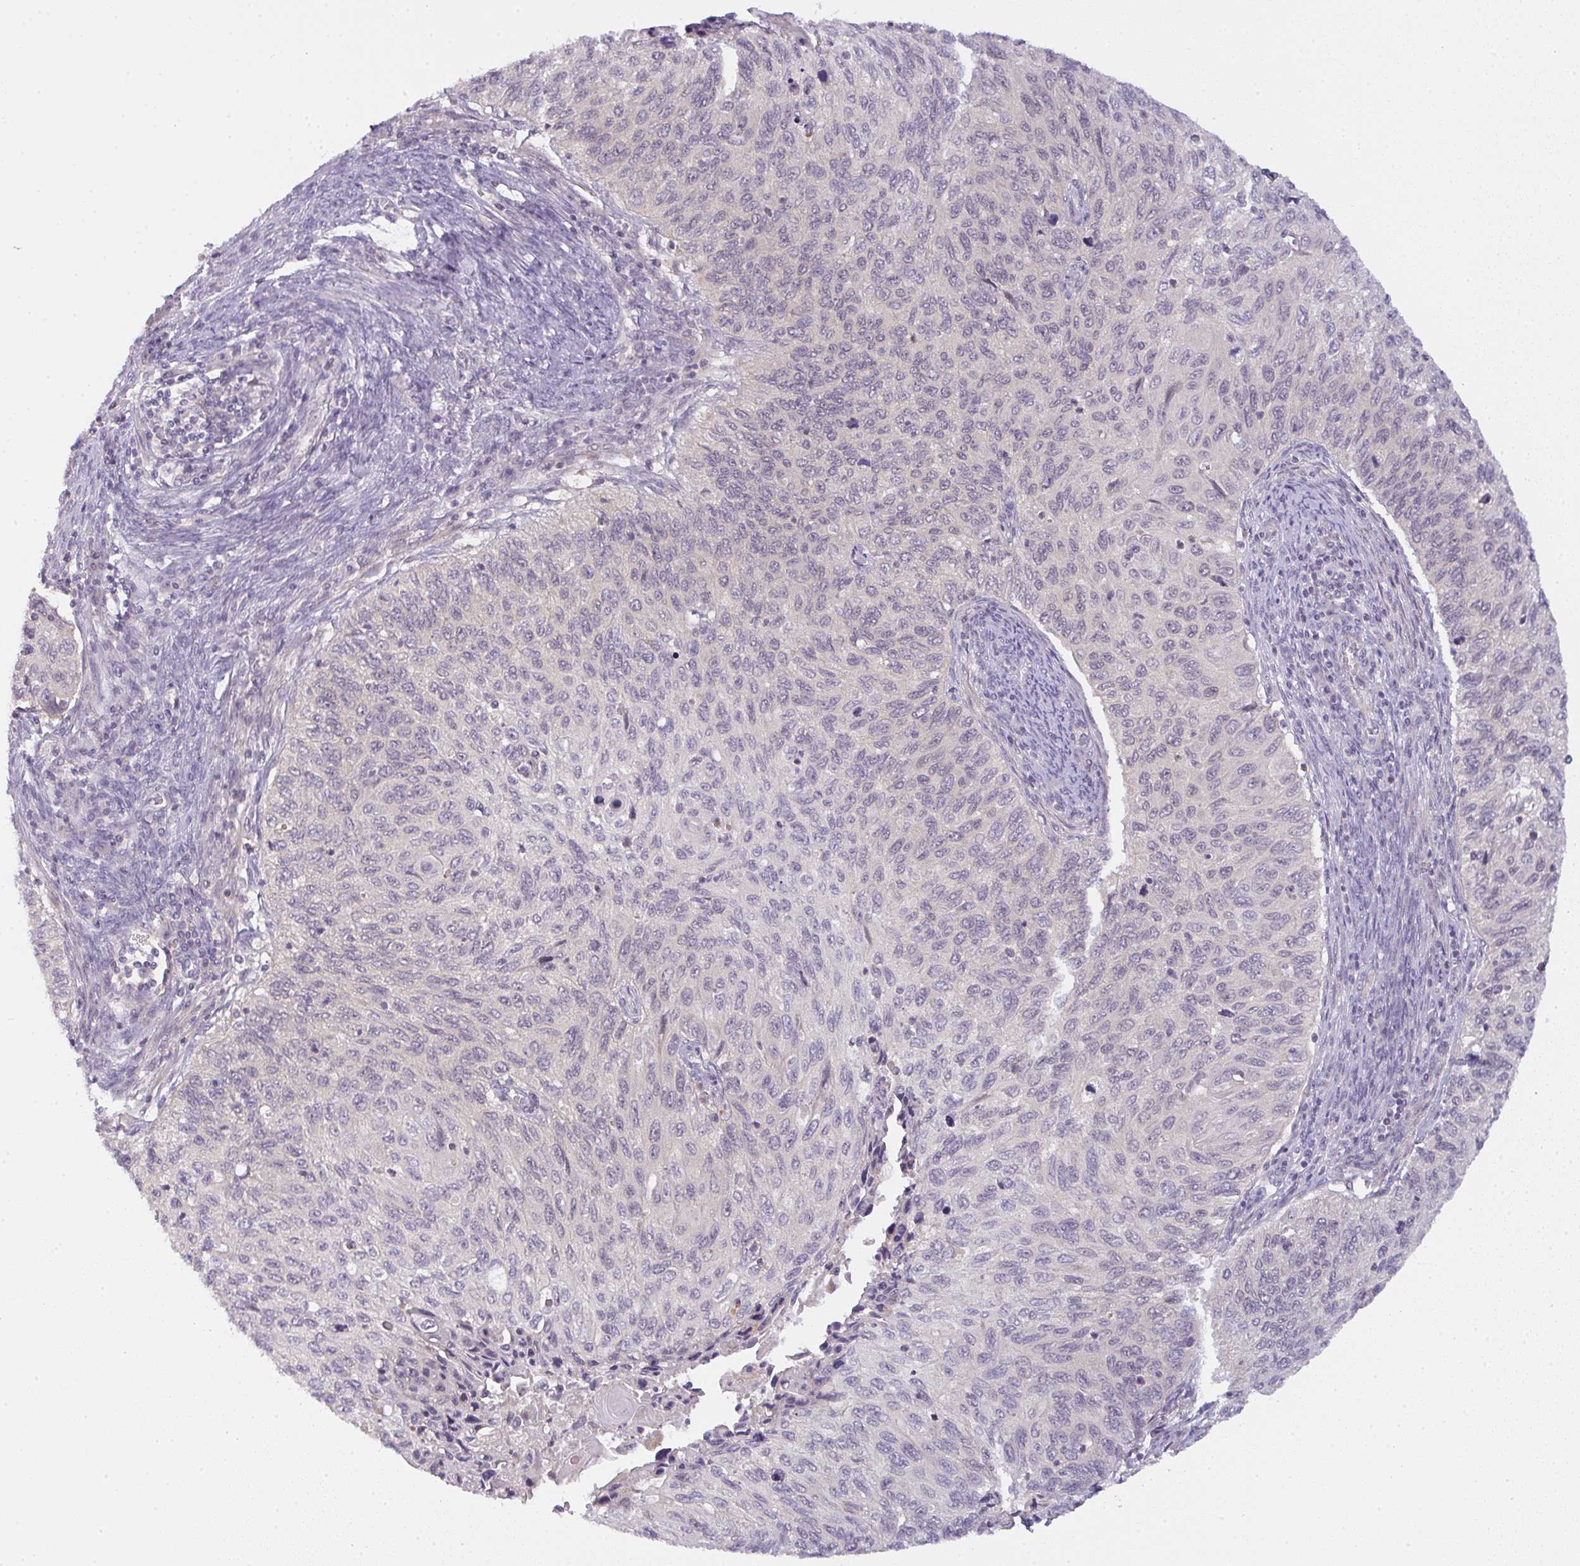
{"staining": {"intensity": "weak", "quantity": "<25%", "location": "nuclear"}, "tissue": "cervical cancer", "cell_type": "Tumor cells", "image_type": "cancer", "snomed": [{"axis": "morphology", "description": "Squamous cell carcinoma, NOS"}, {"axis": "topography", "description": "Cervix"}], "caption": "IHC image of human cervical cancer (squamous cell carcinoma) stained for a protein (brown), which reveals no expression in tumor cells.", "gene": "CSE1L", "patient": {"sex": "female", "age": 70}}